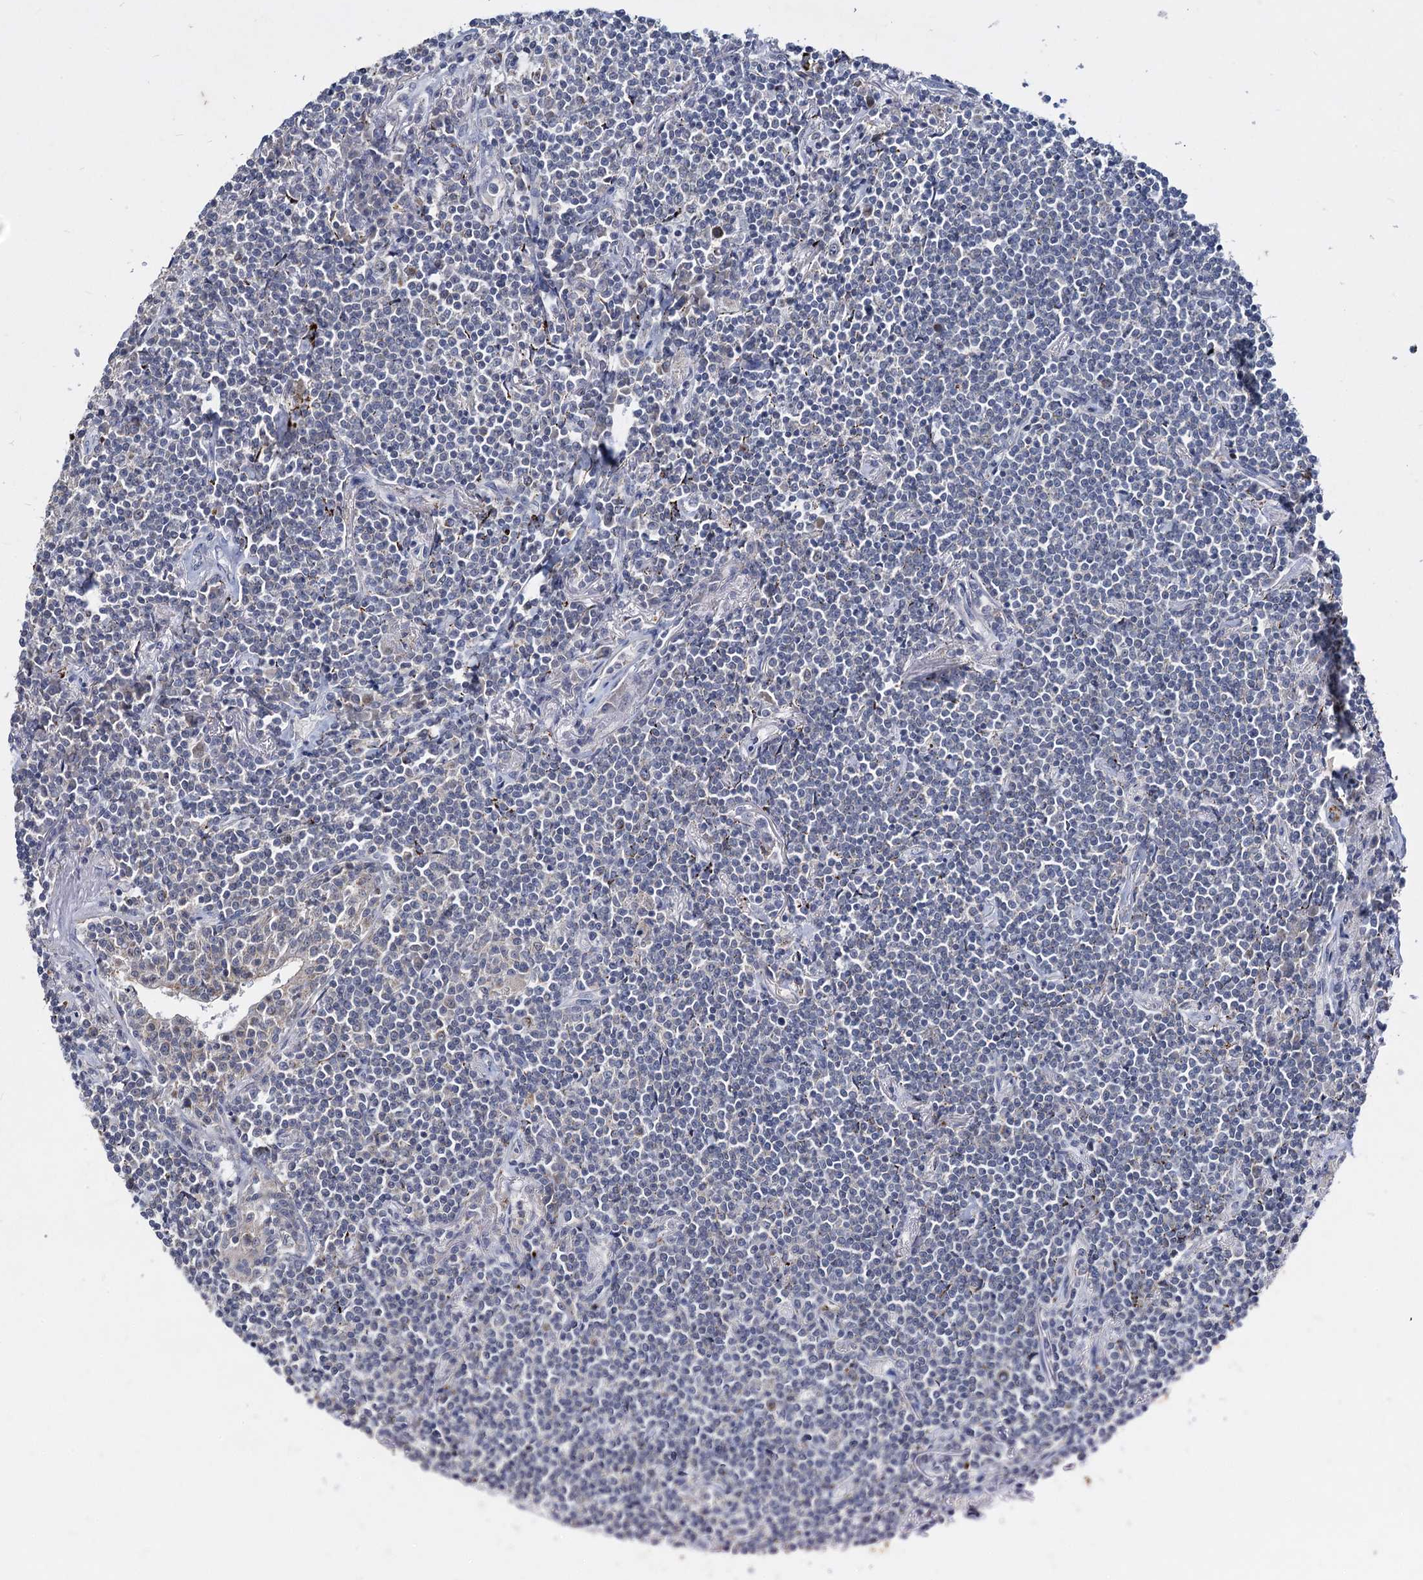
{"staining": {"intensity": "negative", "quantity": "none", "location": "none"}, "tissue": "lymphoma", "cell_type": "Tumor cells", "image_type": "cancer", "snomed": [{"axis": "morphology", "description": "Malignant lymphoma, non-Hodgkin's type, Low grade"}, {"axis": "topography", "description": "Lung"}], "caption": "This image is of lymphoma stained with immunohistochemistry (IHC) to label a protein in brown with the nuclei are counter-stained blue. There is no staining in tumor cells. The staining is performed using DAB (3,3'-diaminobenzidine) brown chromogen with nuclei counter-stained in using hematoxylin.", "gene": "RPUSD4", "patient": {"sex": "female", "age": 71}}